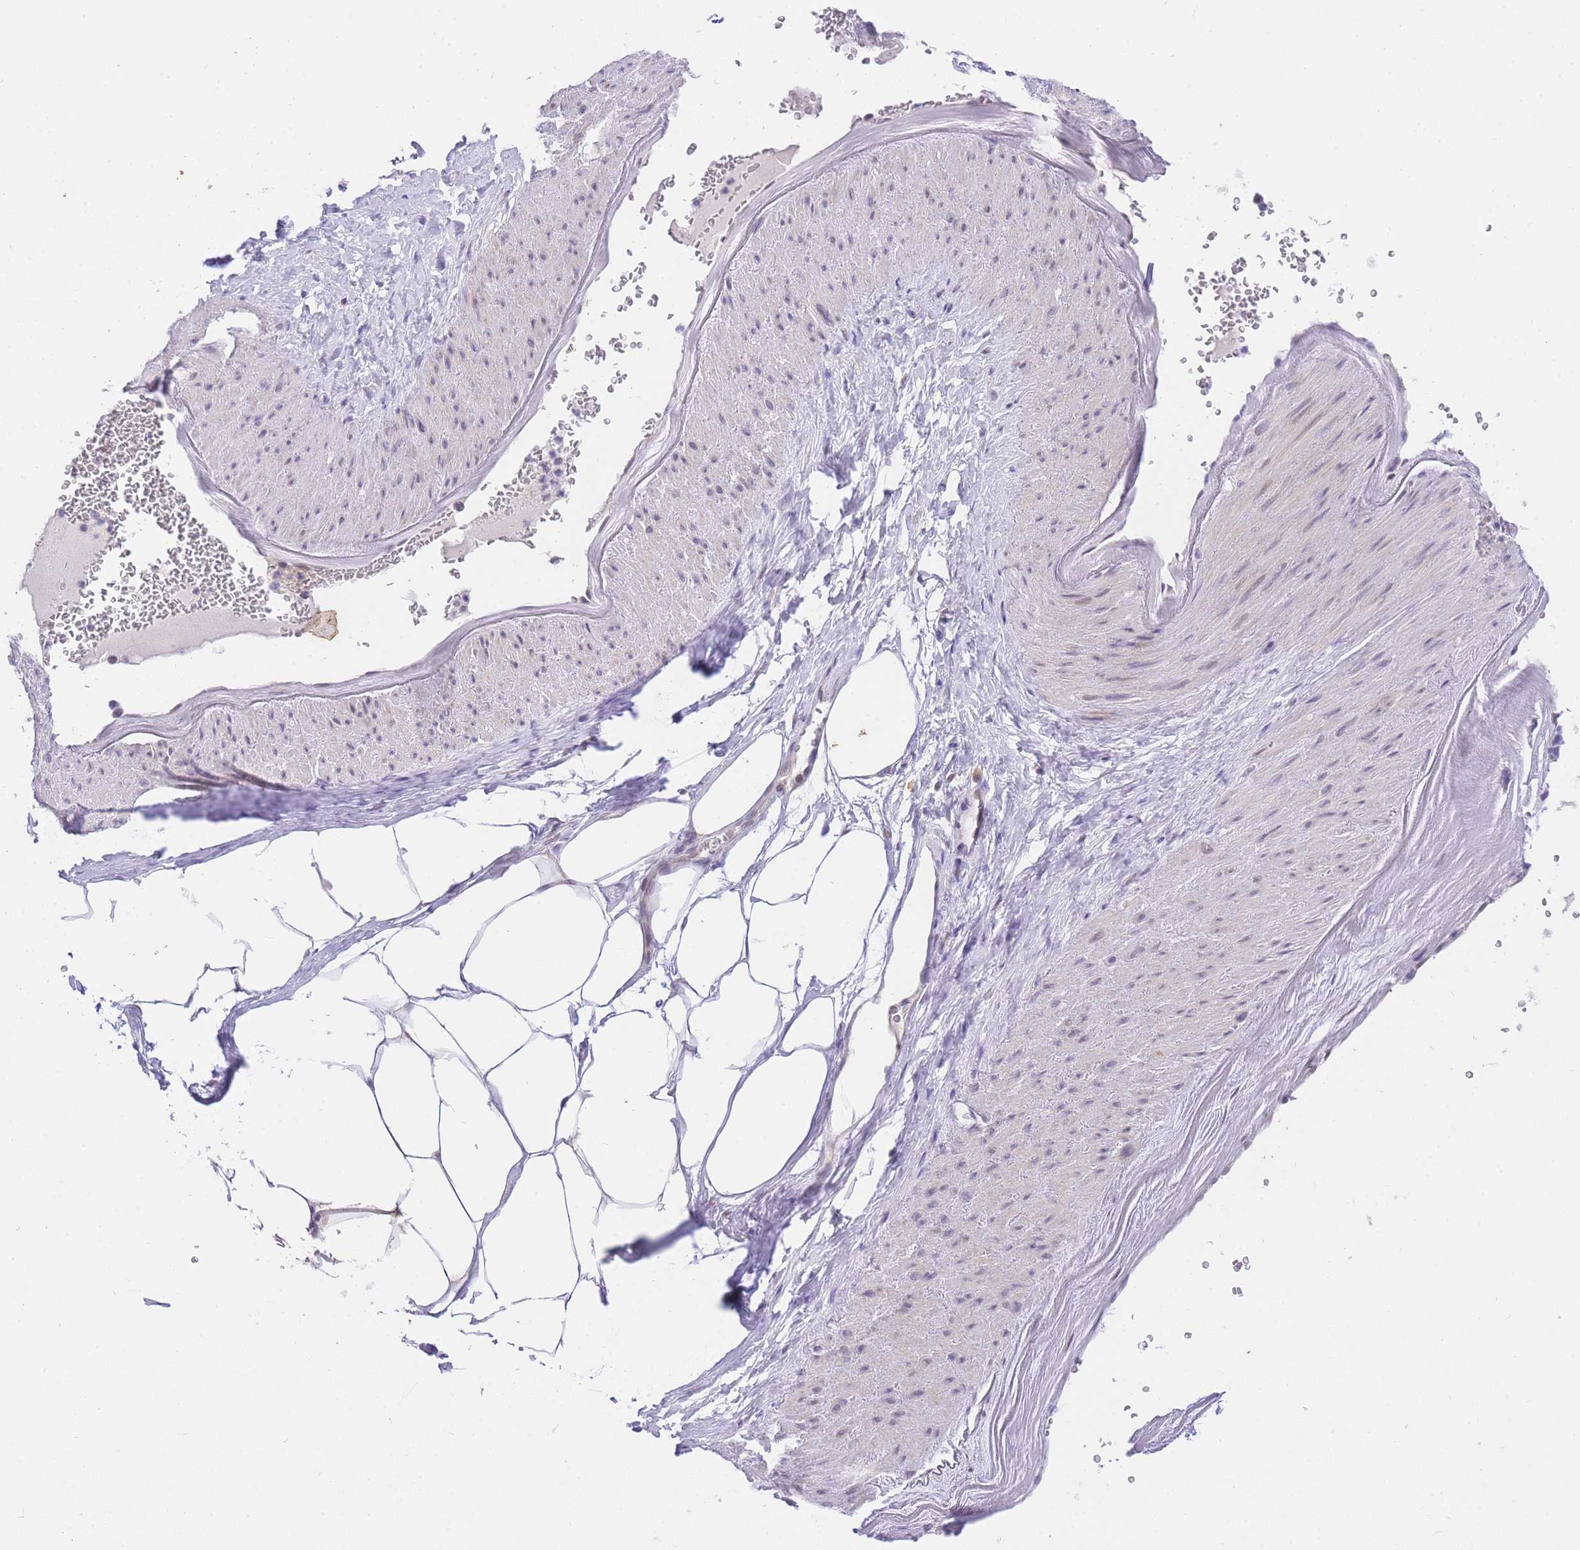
{"staining": {"intensity": "negative", "quantity": "none", "location": "none"}, "tissue": "adipose tissue", "cell_type": "Adipocytes", "image_type": "normal", "snomed": [{"axis": "morphology", "description": "Normal tissue, NOS"}, {"axis": "morphology", "description": "Adenocarcinoma, Low grade"}, {"axis": "topography", "description": "Prostate"}, {"axis": "topography", "description": "Peripheral nerve tissue"}], "caption": "A high-resolution histopathology image shows immunohistochemistry (IHC) staining of benign adipose tissue, which exhibits no significant positivity in adipocytes.", "gene": "UBXN7", "patient": {"sex": "male", "age": 63}}